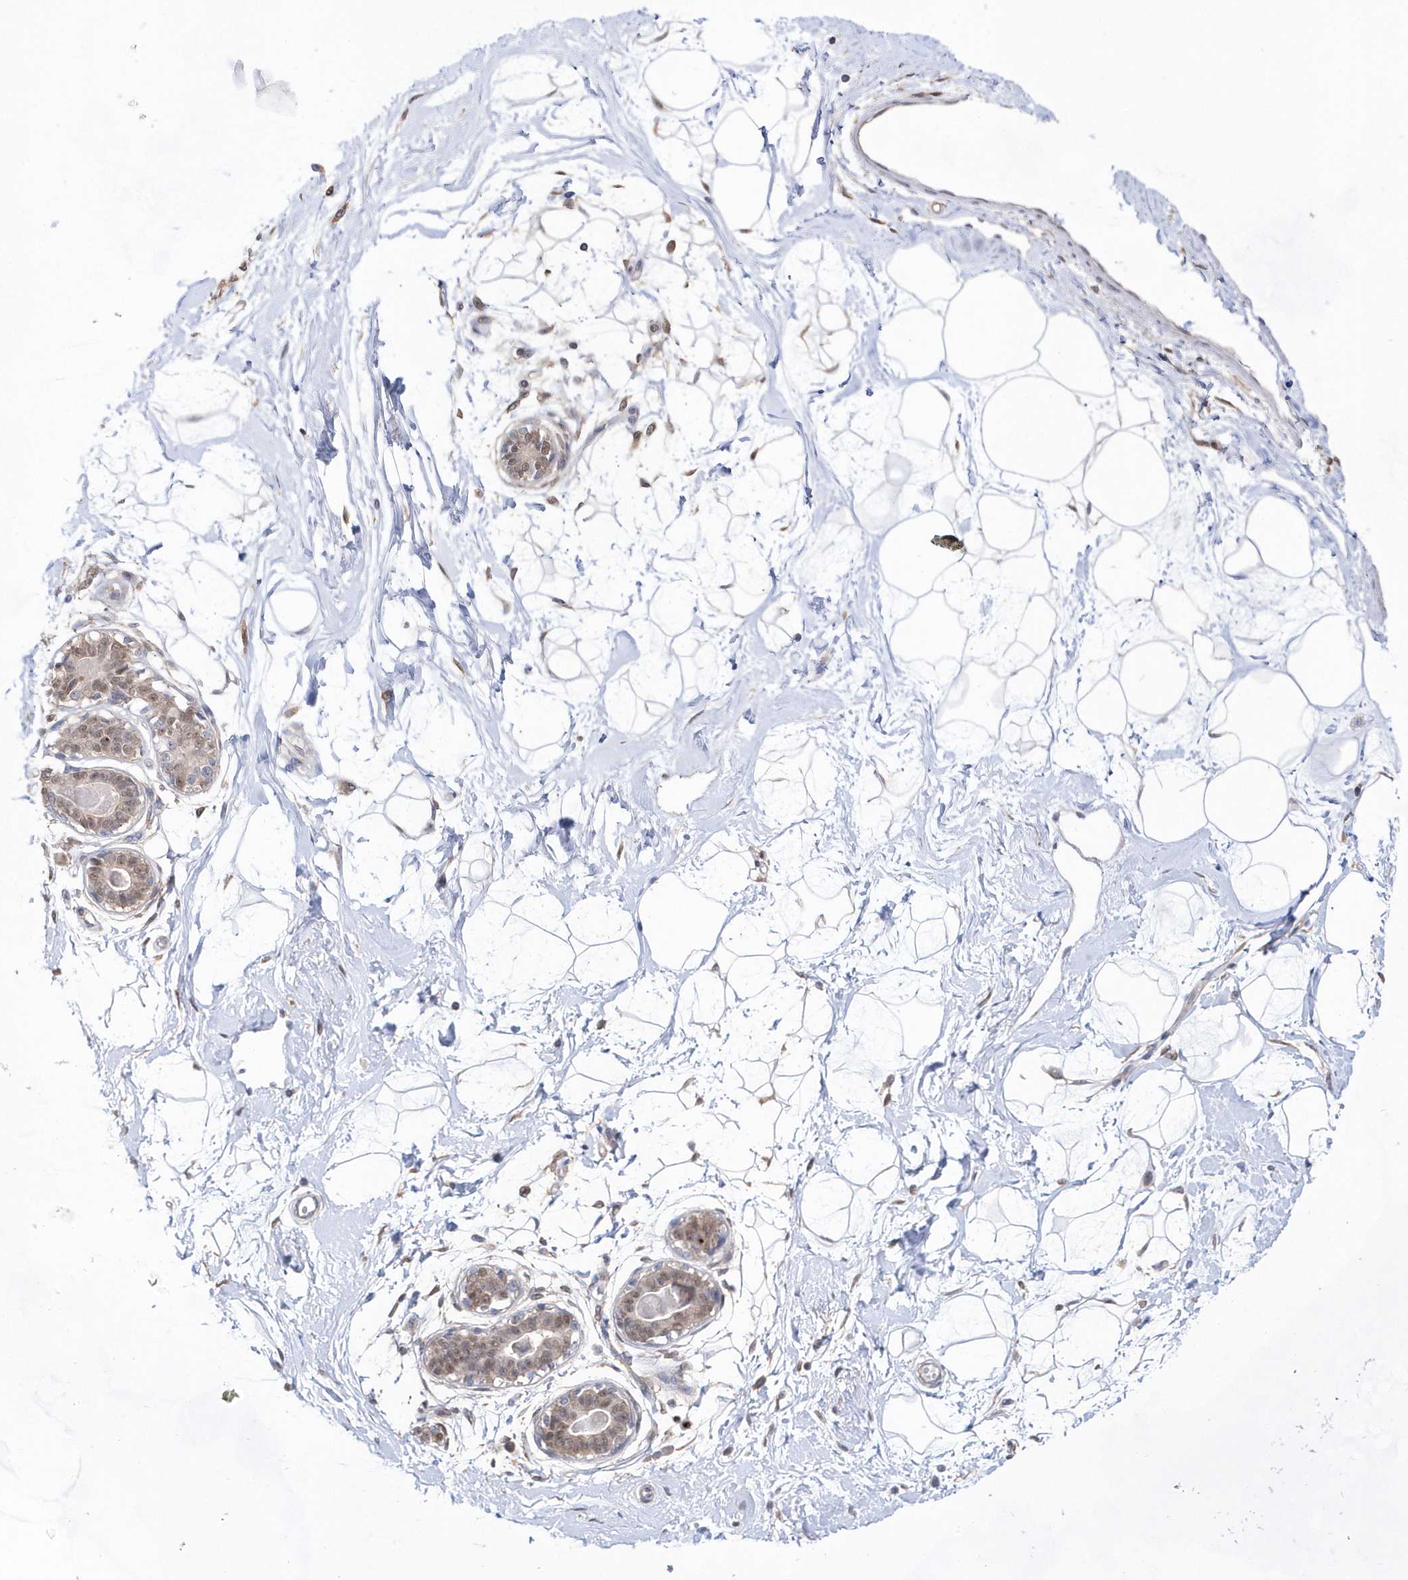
{"staining": {"intensity": "negative", "quantity": "none", "location": "none"}, "tissue": "breast", "cell_type": "Adipocytes", "image_type": "normal", "snomed": [{"axis": "morphology", "description": "Normal tissue, NOS"}, {"axis": "topography", "description": "Breast"}], "caption": "Adipocytes show no significant staining in normal breast. Nuclei are stained in blue.", "gene": "BDH2", "patient": {"sex": "female", "age": 45}}